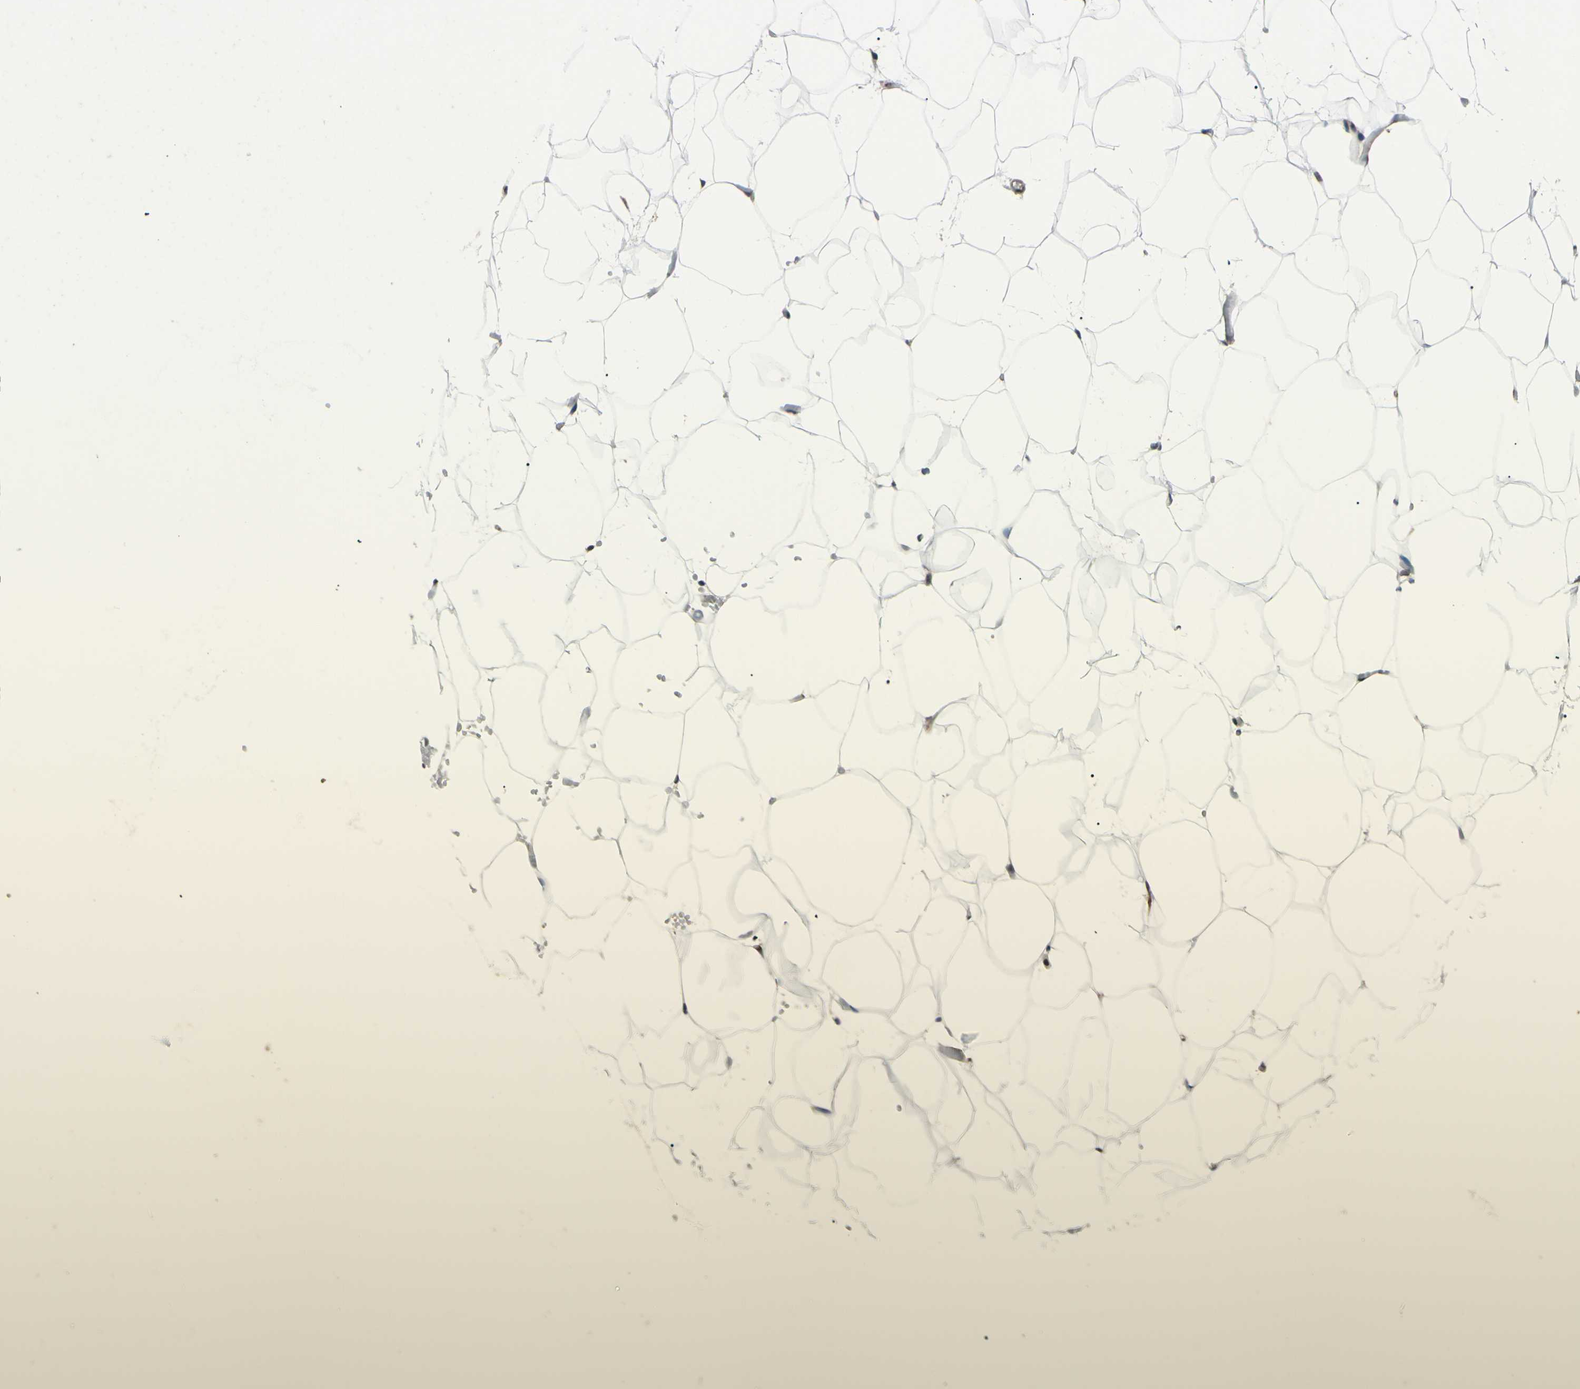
{"staining": {"intensity": "moderate", "quantity": ">75%", "location": "cytoplasmic/membranous"}, "tissue": "adipose tissue", "cell_type": "Adipocytes", "image_type": "normal", "snomed": [{"axis": "morphology", "description": "Normal tissue, NOS"}, {"axis": "topography", "description": "Breast"}, {"axis": "topography", "description": "Adipose tissue"}], "caption": "Brown immunohistochemical staining in unremarkable adipose tissue exhibits moderate cytoplasmic/membranous positivity in about >75% of adipocytes.", "gene": "PRAF2", "patient": {"sex": "female", "age": 25}}